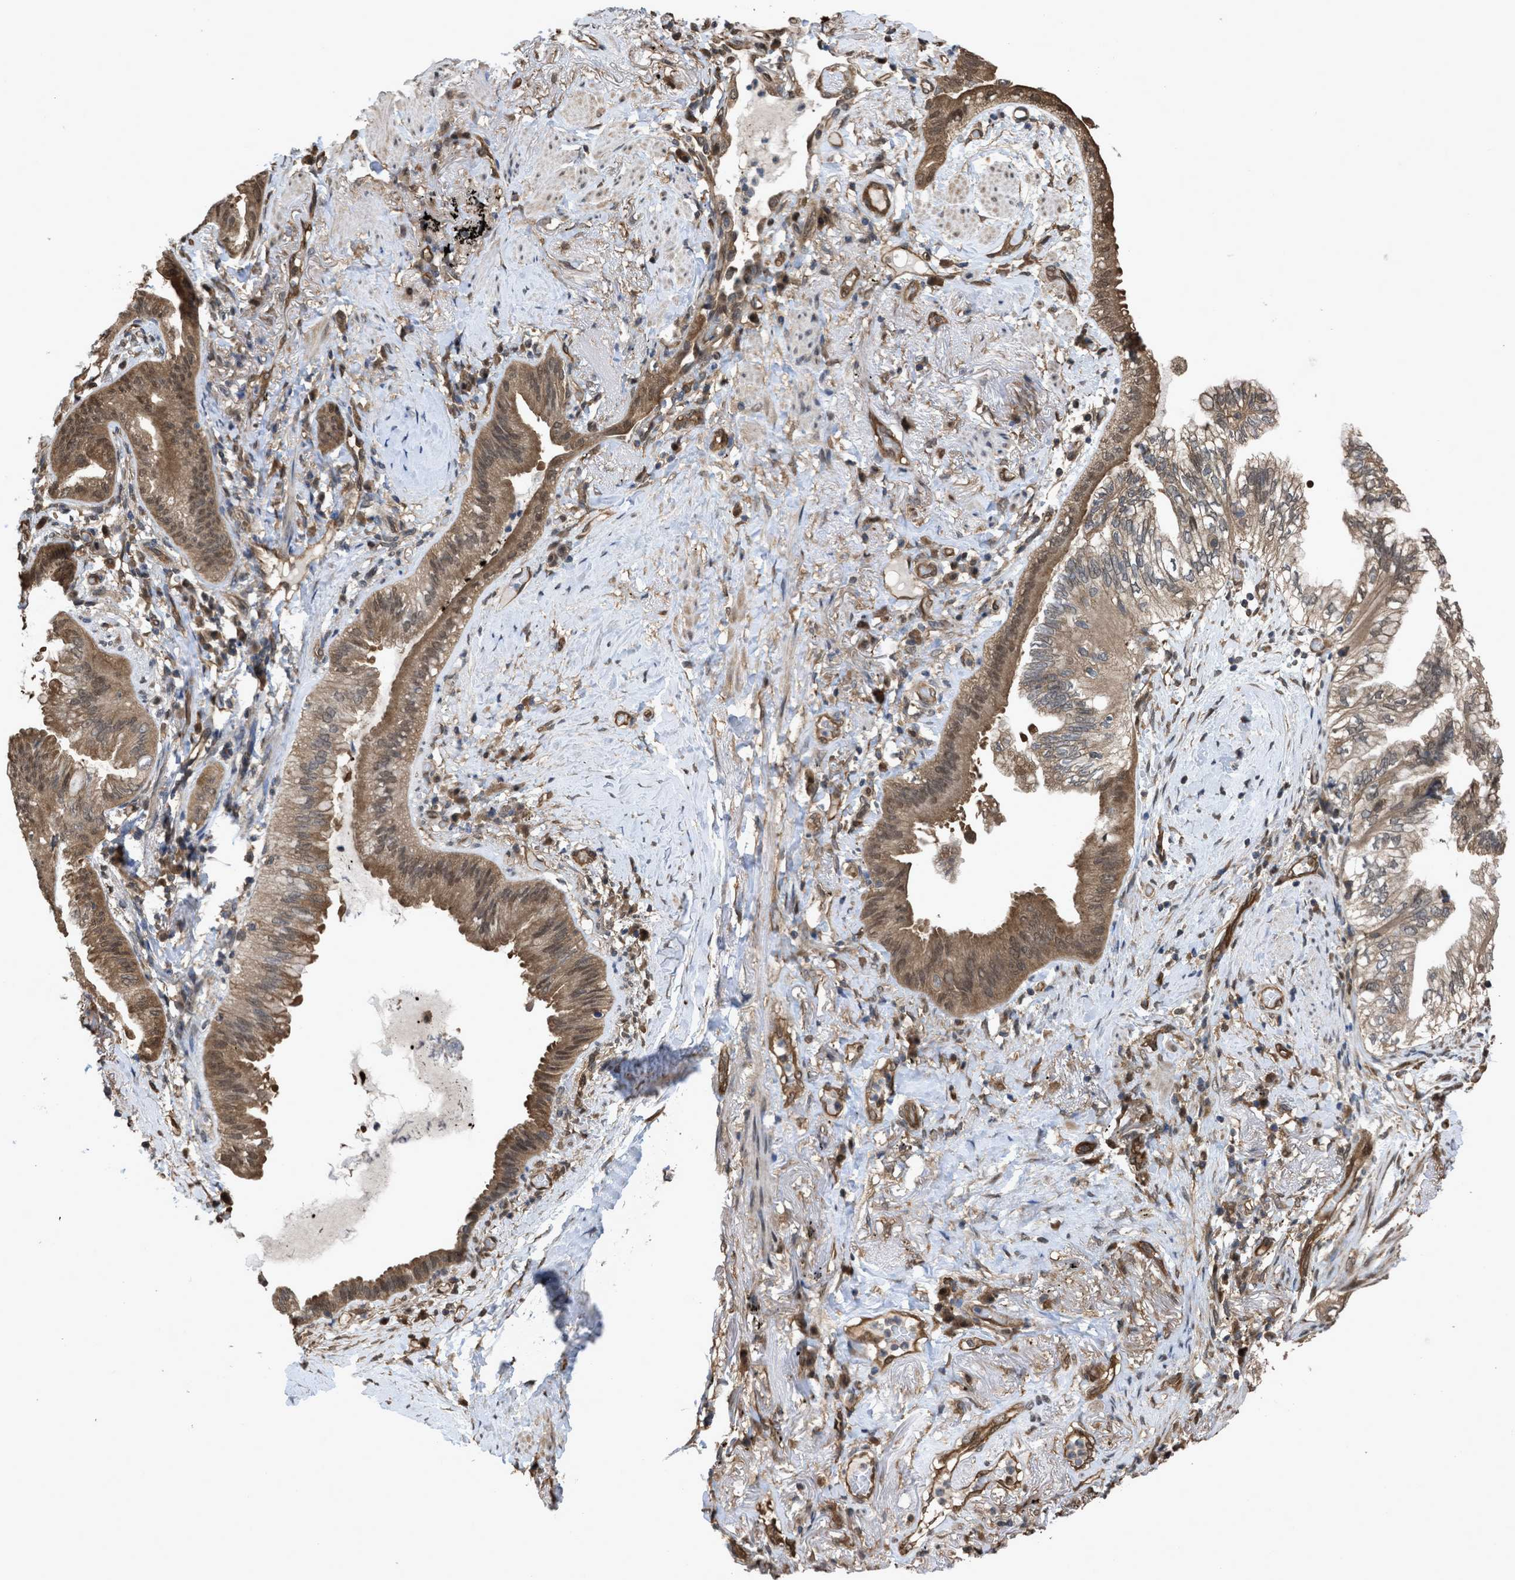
{"staining": {"intensity": "moderate", "quantity": ">75%", "location": "cytoplasmic/membranous,nuclear"}, "tissue": "lung cancer", "cell_type": "Tumor cells", "image_type": "cancer", "snomed": [{"axis": "morphology", "description": "Normal tissue, NOS"}, {"axis": "morphology", "description": "Adenocarcinoma, NOS"}, {"axis": "topography", "description": "Bronchus"}, {"axis": "topography", "description": "Lung"}], "caption": "Immunohistochemistry (IHC) (DAB (3,3'-diaminobenzidine)) staining of human lung cancer shows moderate cytoplasmic/membranous and nuclear protein positivity in approximately >75% of tumor cells.", "gene": "YWHAG", "patient": {"sex": "female", "age": 70}}